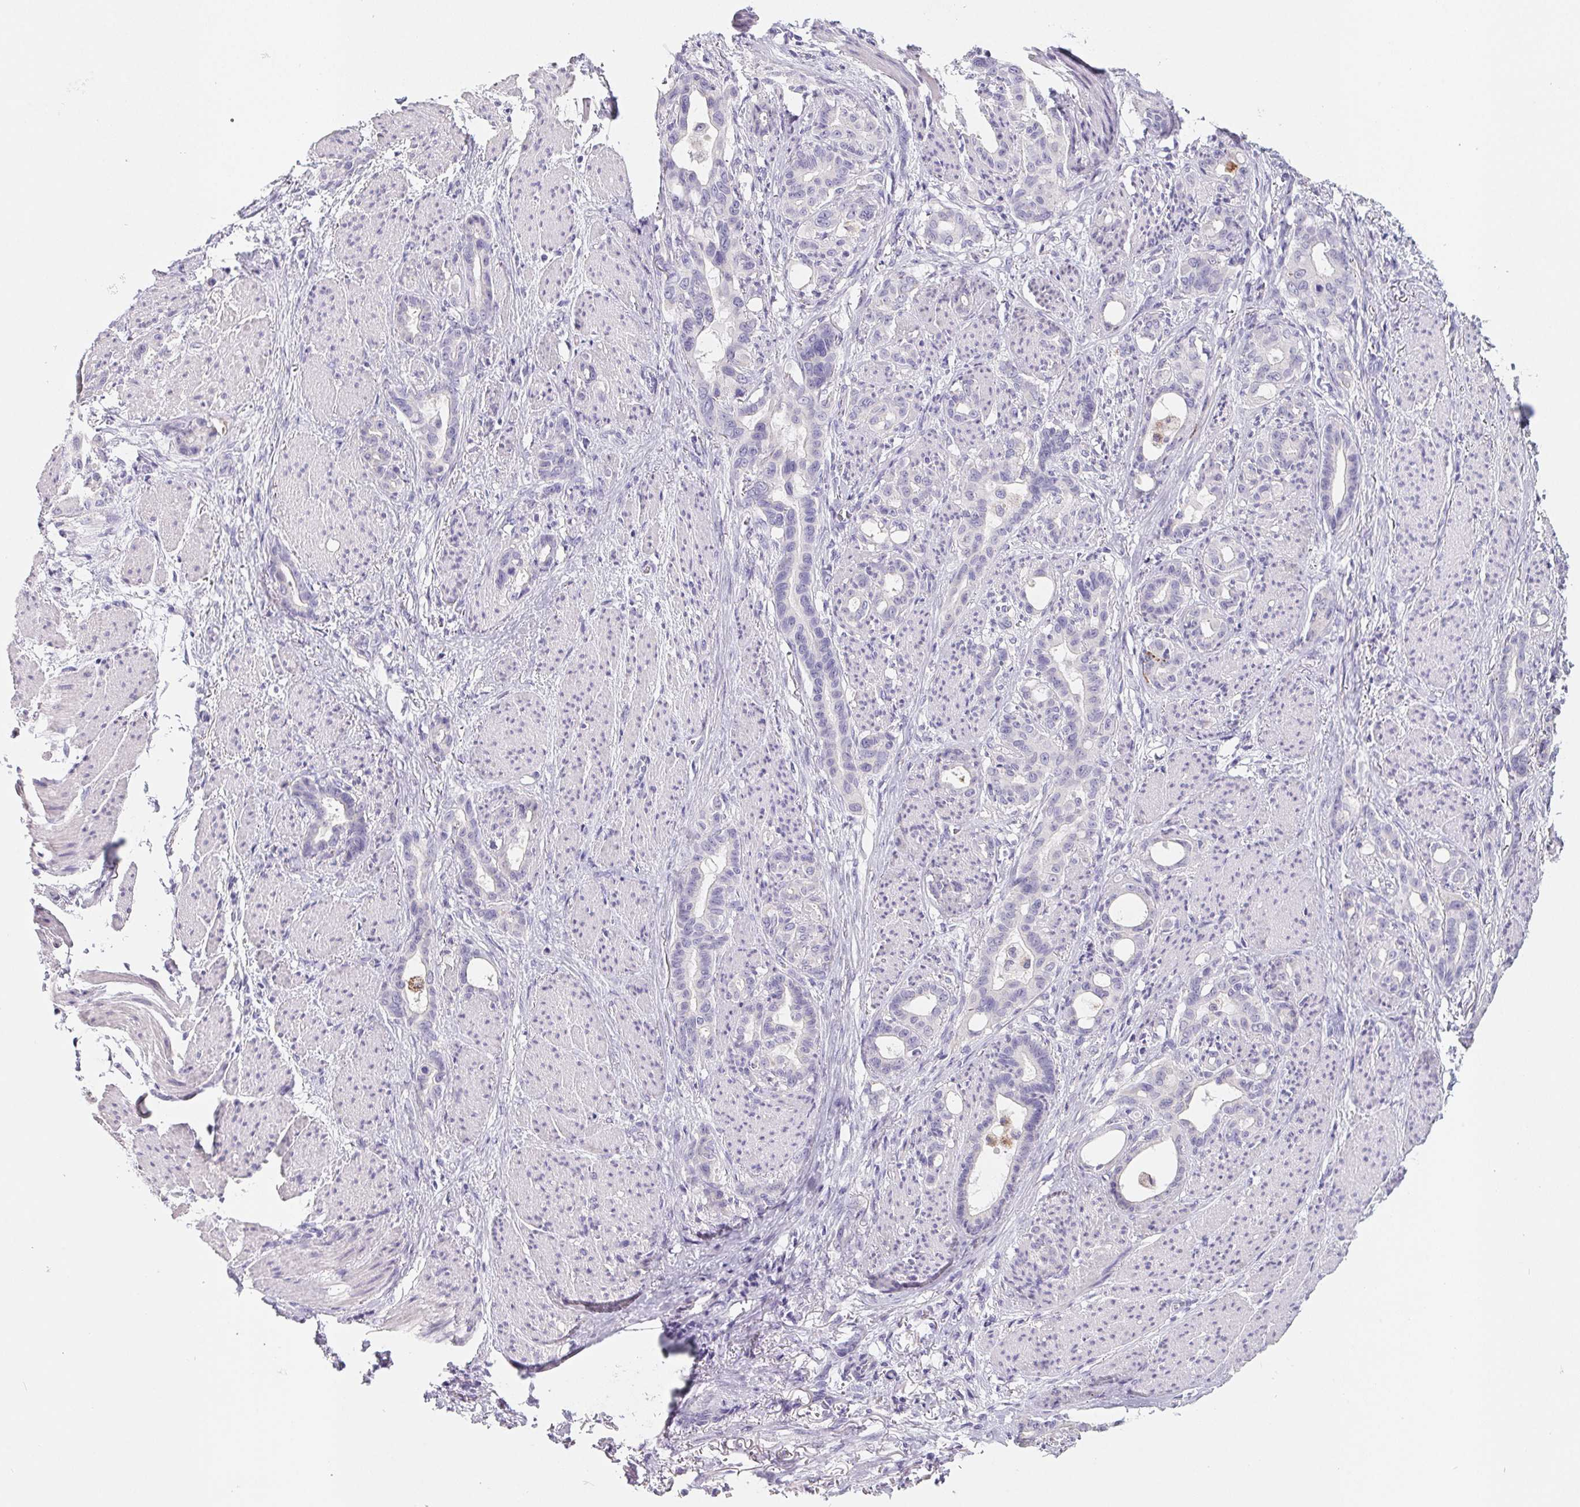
{"staining": {"intensity": "negative", "quantity": "none", "location": "none"}, "tissue": "stomach cancer", "cell_type": "Tumor cells", "image_type": "cancer", "snomed": [{"axis": "morphology", "description": "Normal tissue, NOS"}, {"axis": "morphology", "description": "Adenocarcinoma, NOS"}, {"axis": "topography", "description": "Esophagus"}, {"axis": "topography", "description": "Stomach, upper"}], "caption": "A histopathology image of stomach cancer stained for a protein demonstrates no brown staining in tumor cells. (DAB (3,3'-diaminobenzidine) IHC, high magnification).", "gene": "FDX1", "patient": {"sex": "male", "age": 62}}